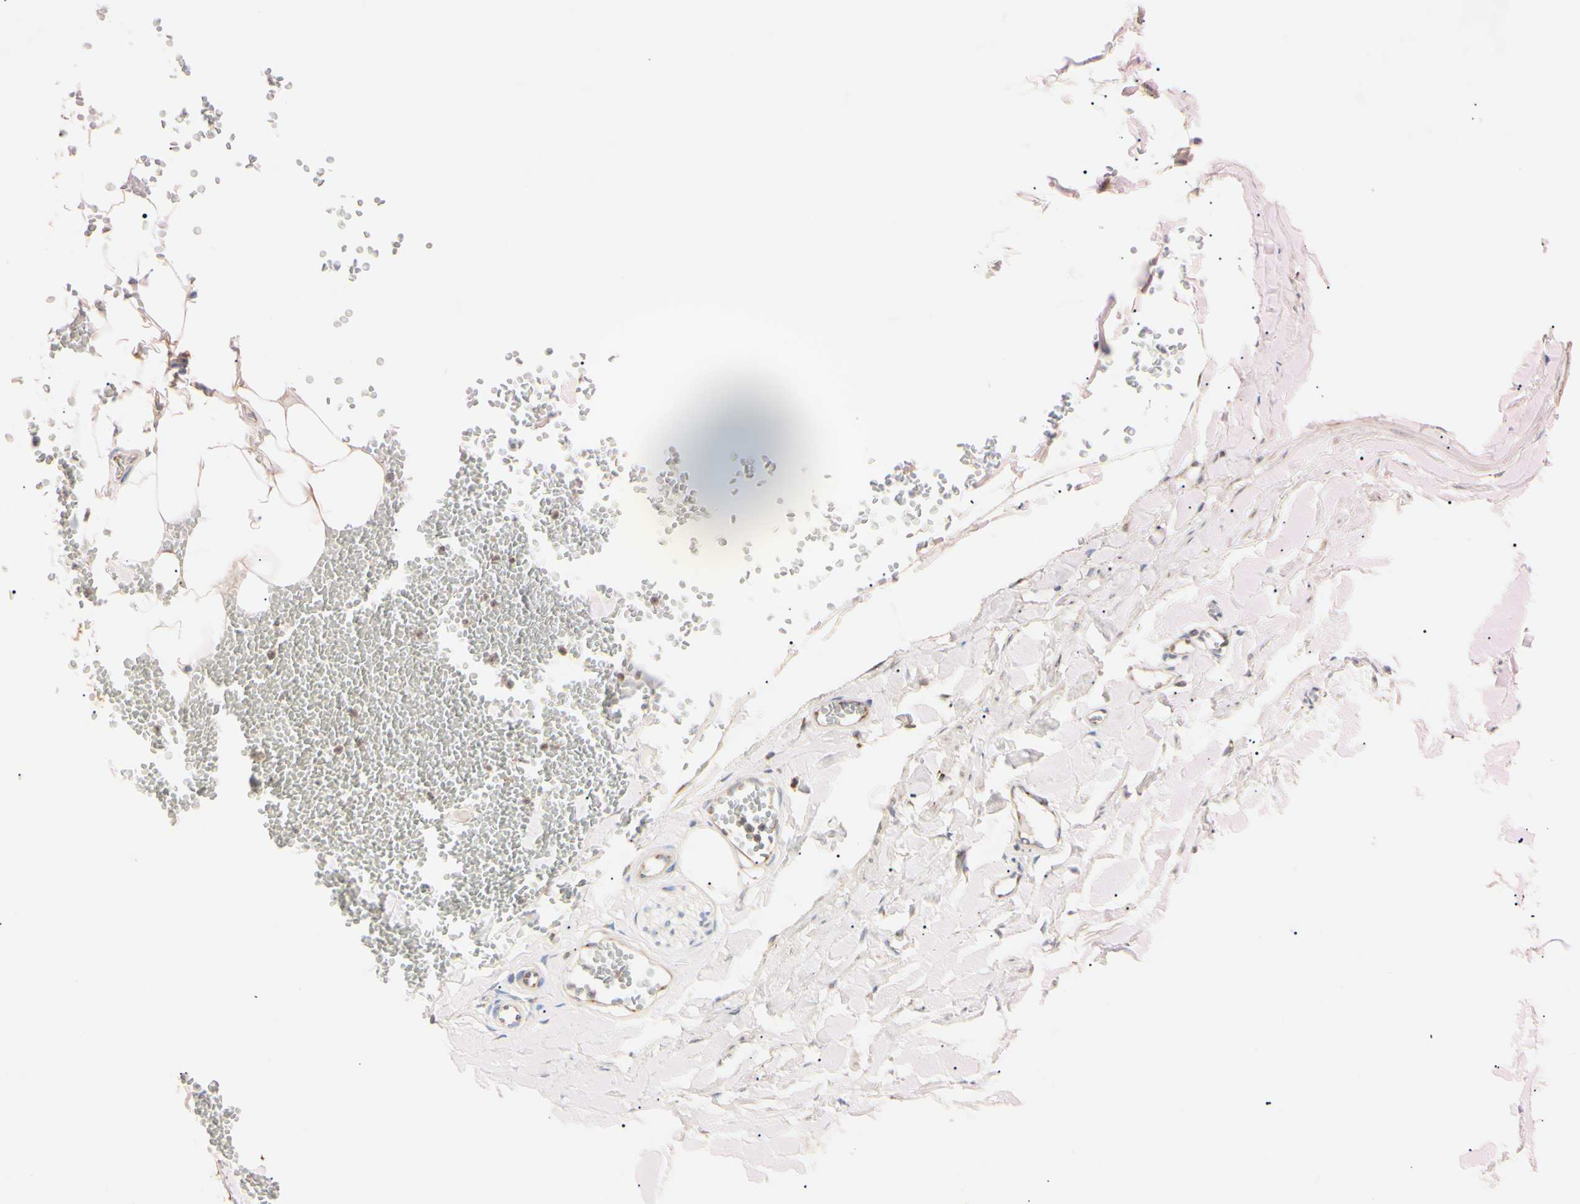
{"staining": {"intensity": "weak", "quantity": ">75%", "location": "cytoplasmic/membranous"}, "tissue": "adipose tissue", "cell_type": "Adipocytes", "image_type": "normal", "snomed": [{"axis": "morphology", "description": "Normal tissue, NOS"}, {"axis": "topography", "description": "Adipose tissue"}, {"axis": "topography", "description": "Peripheral nerve tissue"}], "caption": "A high-resolution histopathology image shows immunohistochemistry (IHC) staining of benign adipose tissue, which shows weak cytoplasmic/membranous positivity in approximately >75% of adipocytes. Ihc stains the protein of interest in brown and the nuclei are stained blue.", "gene": "IER3IP1", "patient": {"sex": "male", "age": 52}}